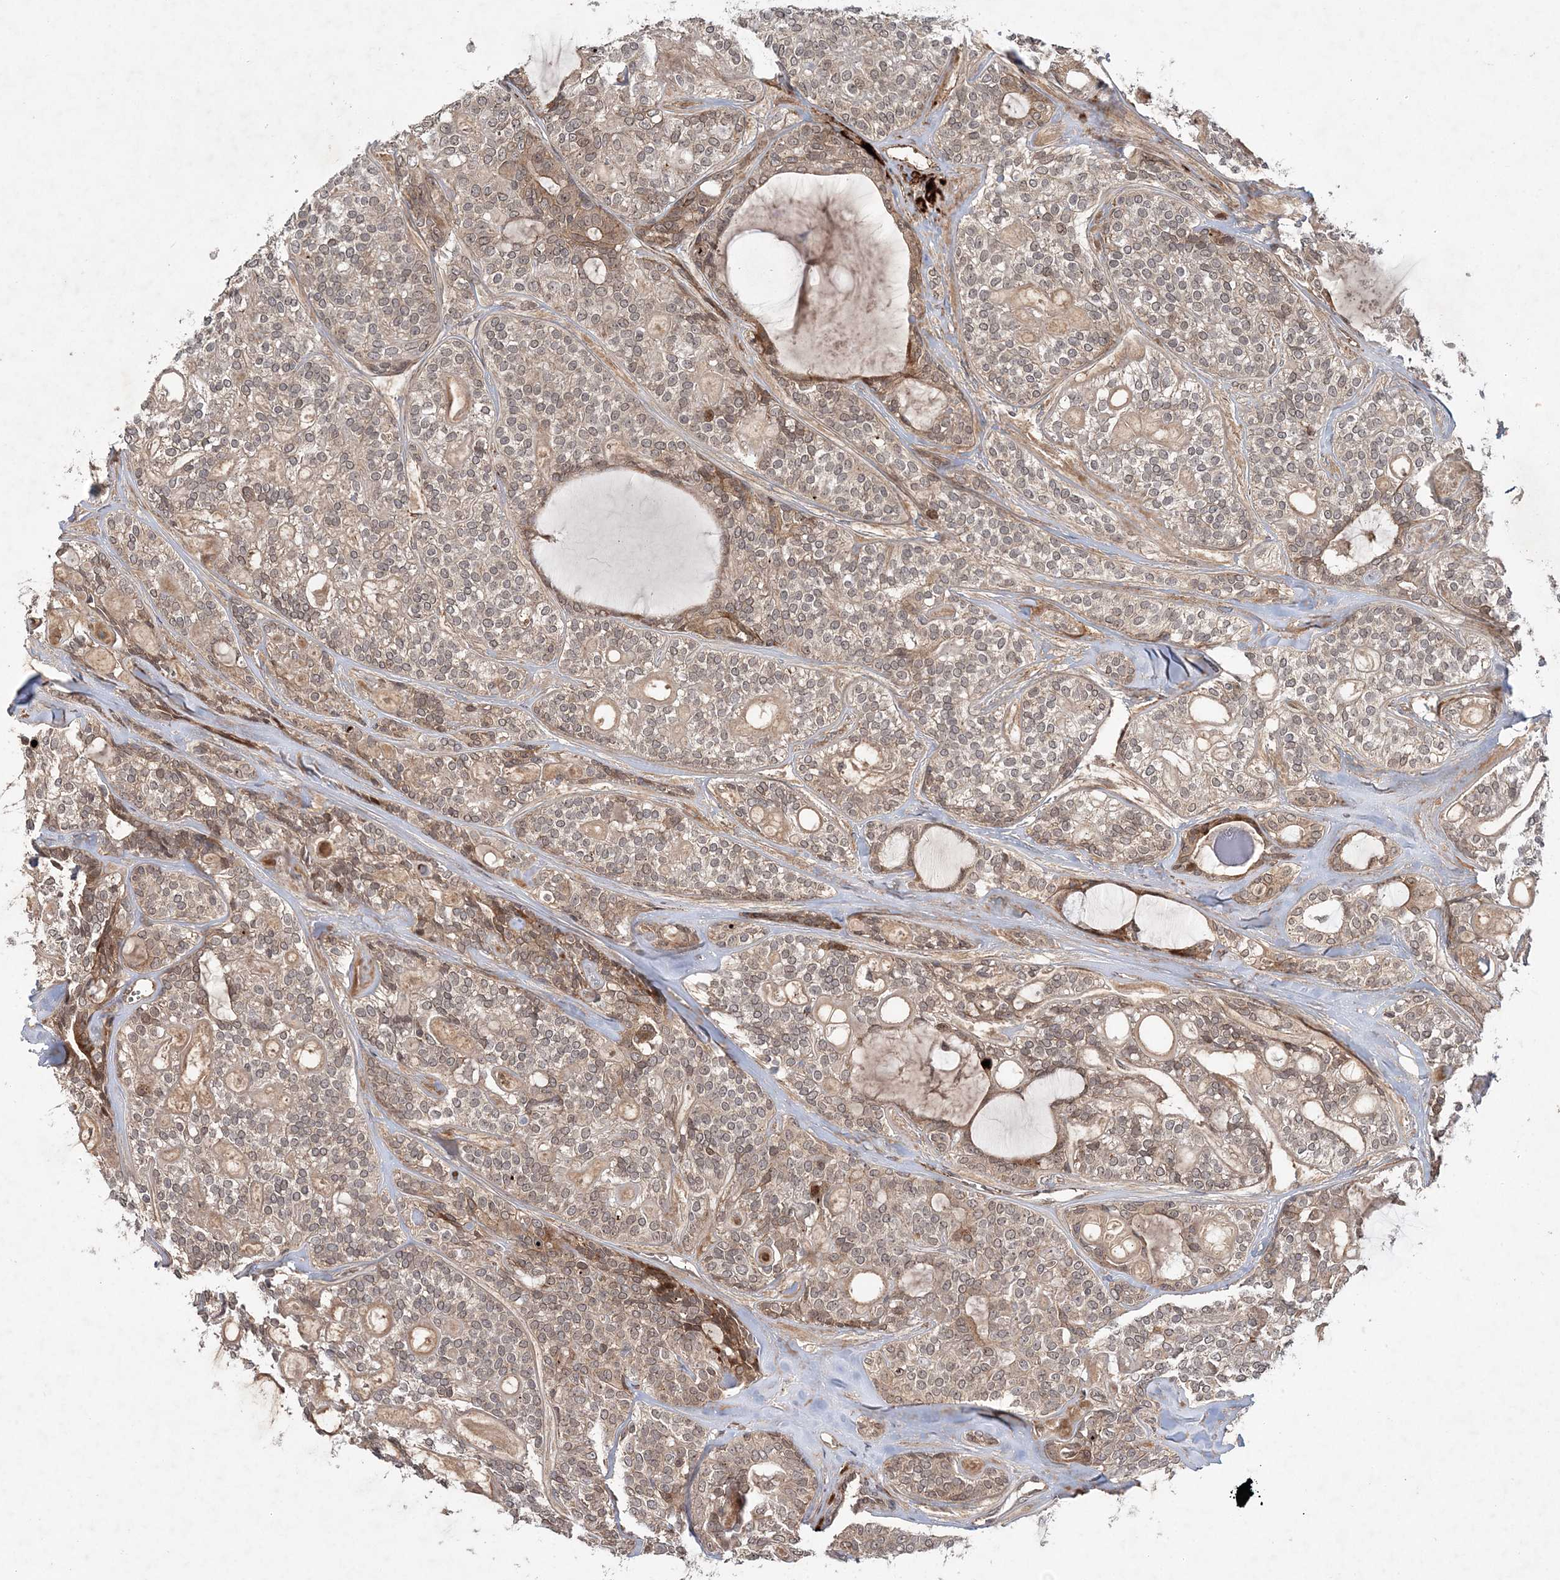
{"staining": {"intensity": "weak", "quantity": ">75%", "location": "cytoplasmic/membranous,nuclear"}, "tissue": "head and neck cancer", "cell_type": "Tumor cells", "image_type": "cancer", "snomed": [{"axis": "morphology", "description": "Adenocarcinoma, NOS"}, {"axis": "topography", "description": "Head-Neck"}], "caption": "IHC (DAB) staining of adenocarcinoma (head and neck) shows weak cytoplasmic/membranous and nuclear protein positivity in approximately >75% of tumor cells. (DAB (3,3'-diaminobenzidine) IHC with brightfield microscopy, high magnification).", "gene": "UBTD2", "patient": {"sex": "male", "age": 66}}